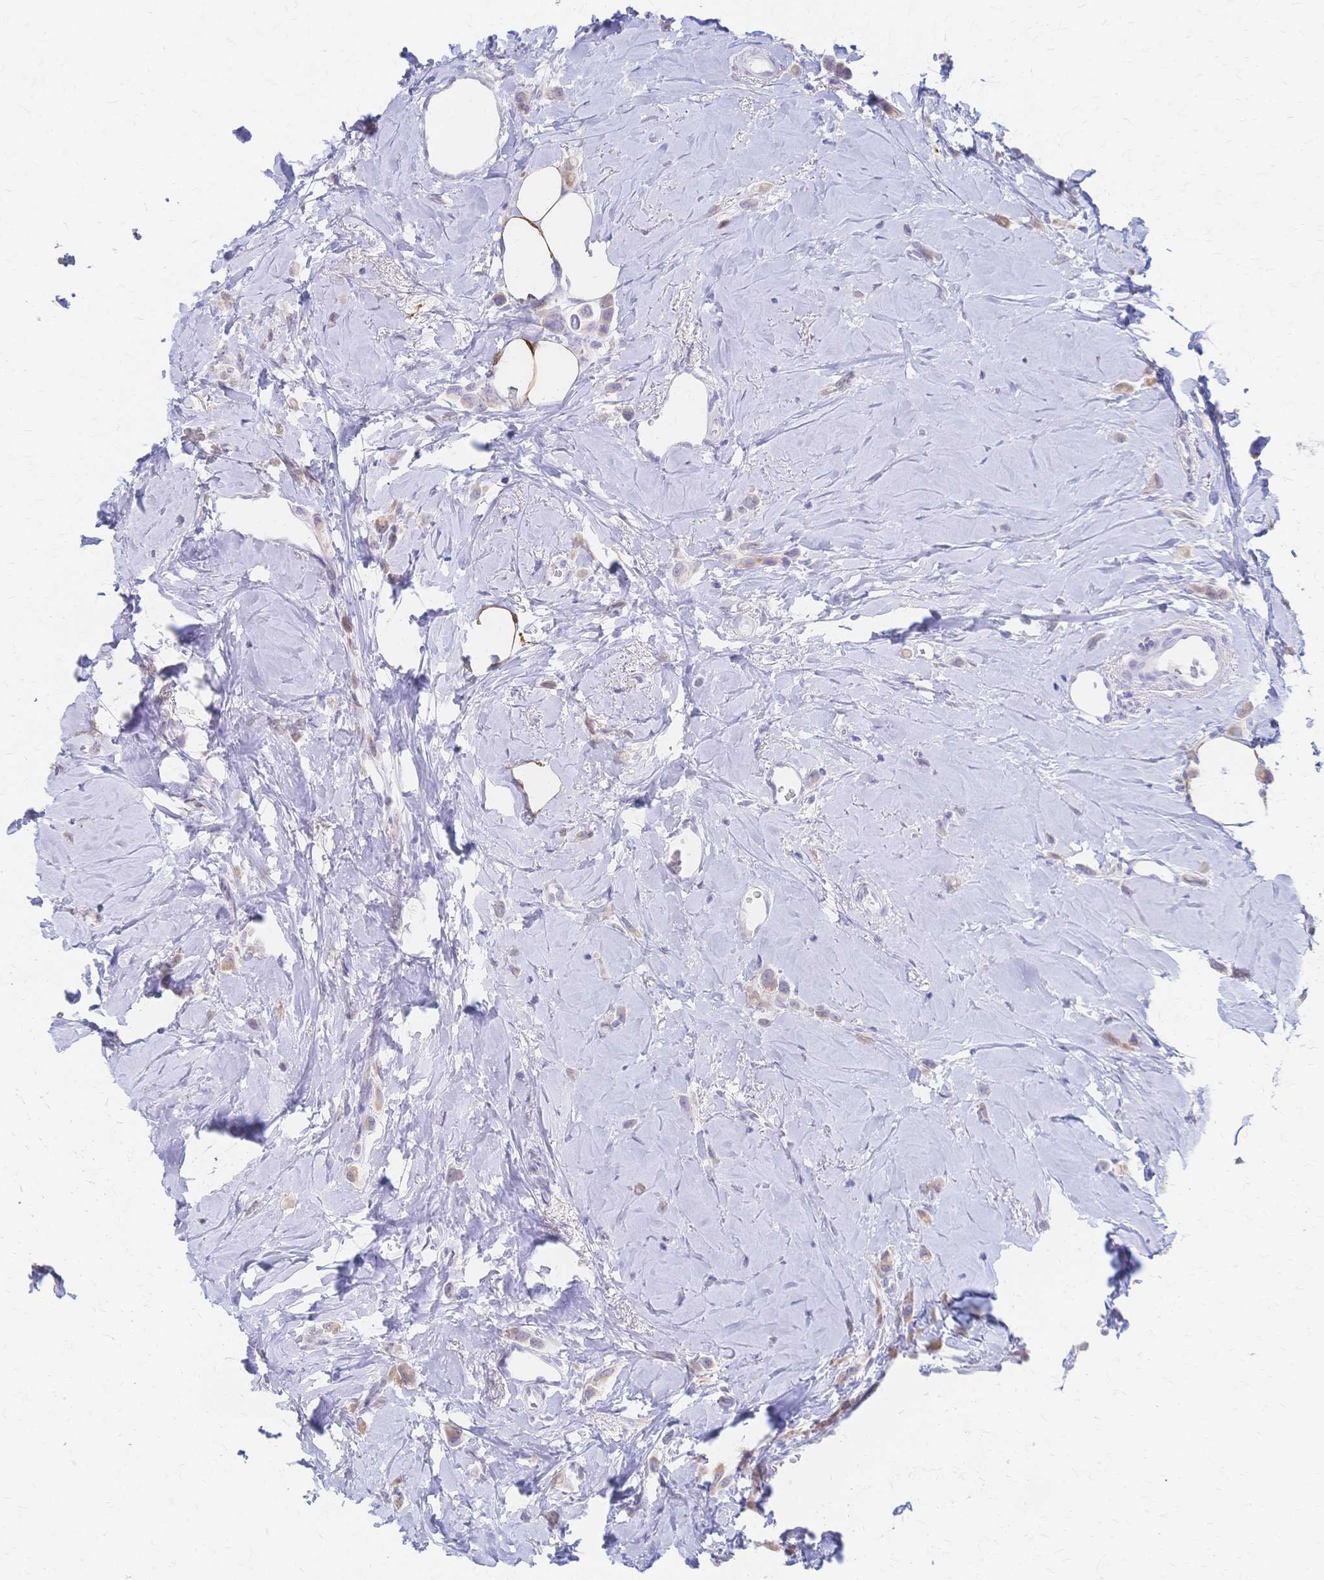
{"staining": {"intensity": "weak", "quantity": "25%-75%", "location": "cytoplasmic/membranous"}, "tissue": "breast cancer", "cell_type": "Tumor cells", "image_type": "cancer", "snomed": [{"axis": "morphology", "description": "Lobular carcinoma"}, {"axis": "topography", "description": "Breast"}], "caption": "There is low levels of weak cytoplasmic/membranous staining in tumor cells of lobular carcinoma (breast), as demonstrated by immunohistochemical staining (brown color).", "gene": "CYB5A", "patient": {"sex": "female", "age": 66}}